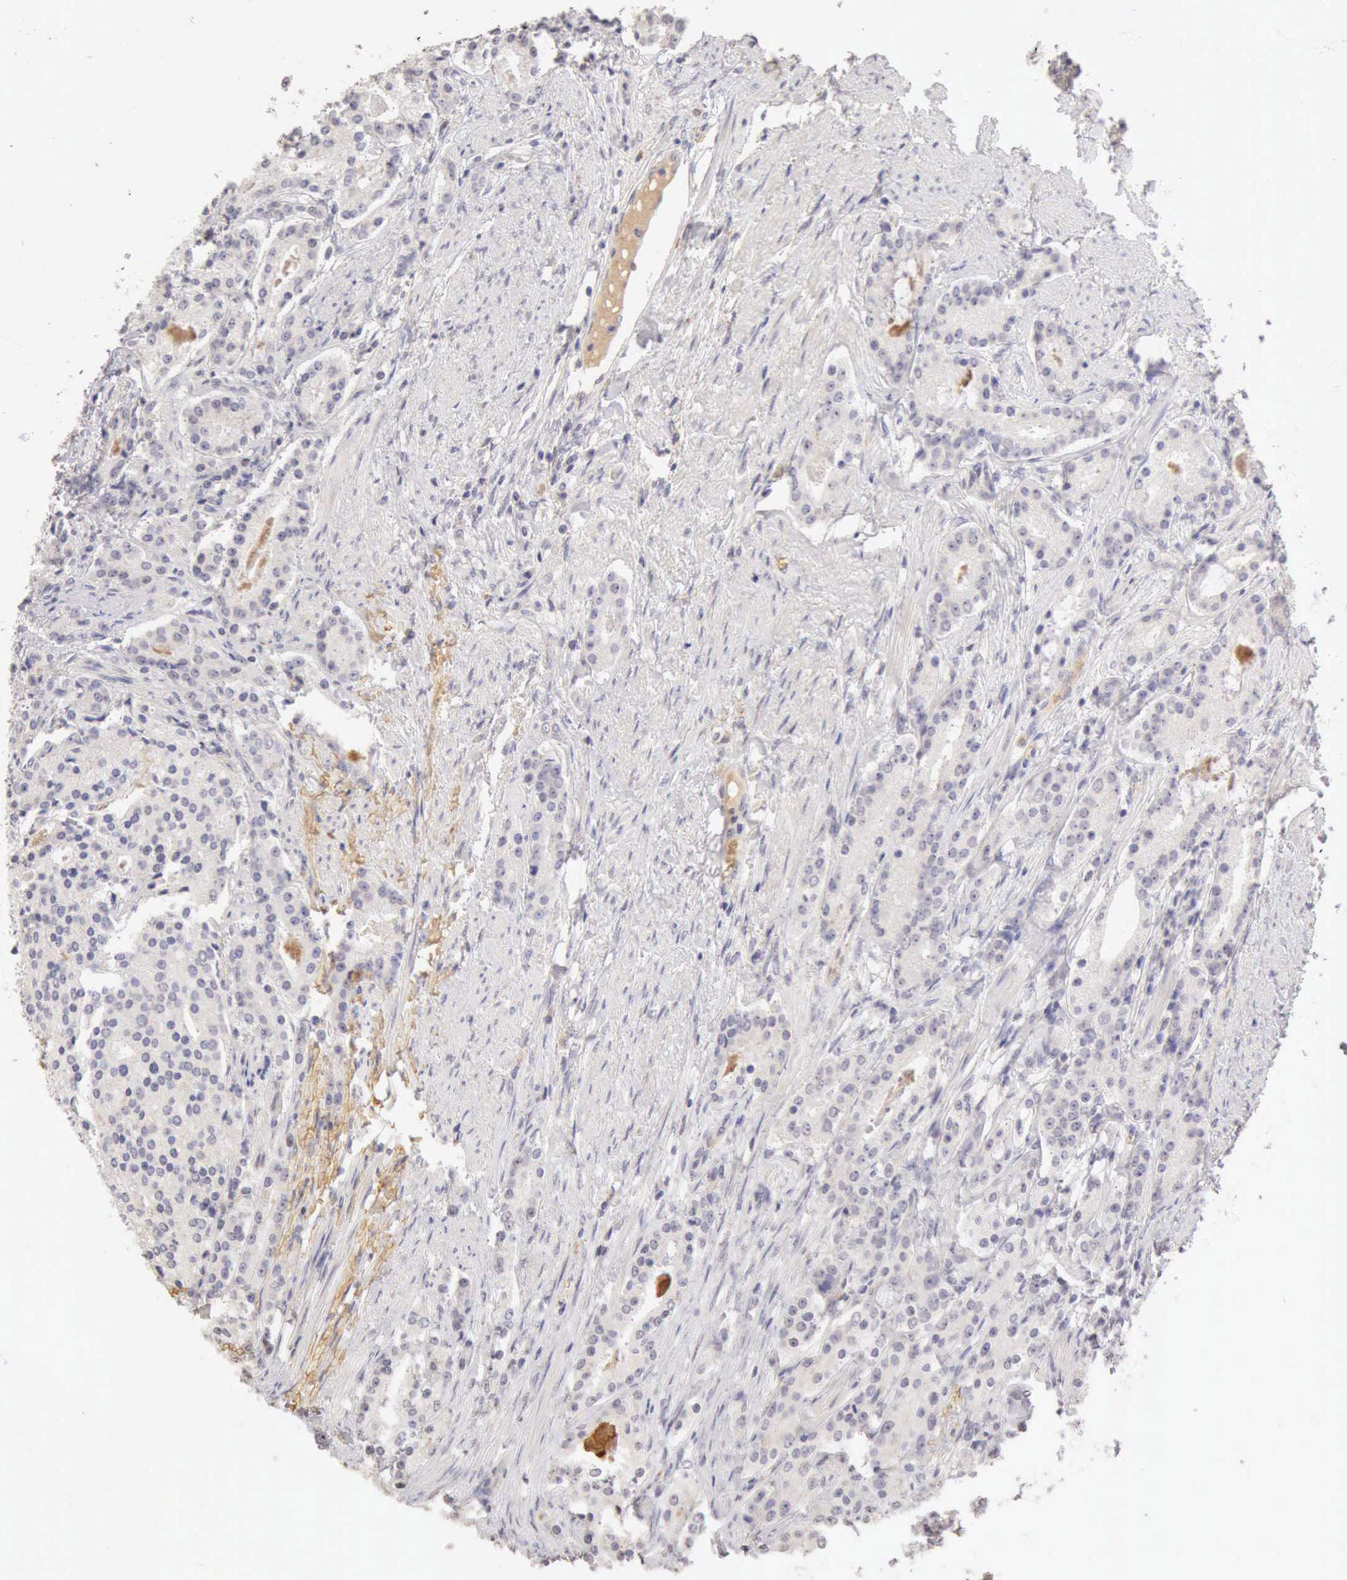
{"staining": {"intensity": "negative", "quantity": "none", "location": "none"}, "tissue": "prostate cancer", "cell_type": "Tumor cells", "image_type": "cancer", "snomed": [{"axis": "morphology", "description": "Adenocarcinoma, Medium grade"}, {"axis": "topography", "description": "Prostate"}], "caption": "Immunohistochemistry photomicrograph of neoplastic tissue: human prostate cancer (medium-grade adenocarcinoma) stained with DAB demonstrates no significant protein positivity in tumor cells.", "gene": "CFI", "patient": {"sex": "male", "age": 72}}